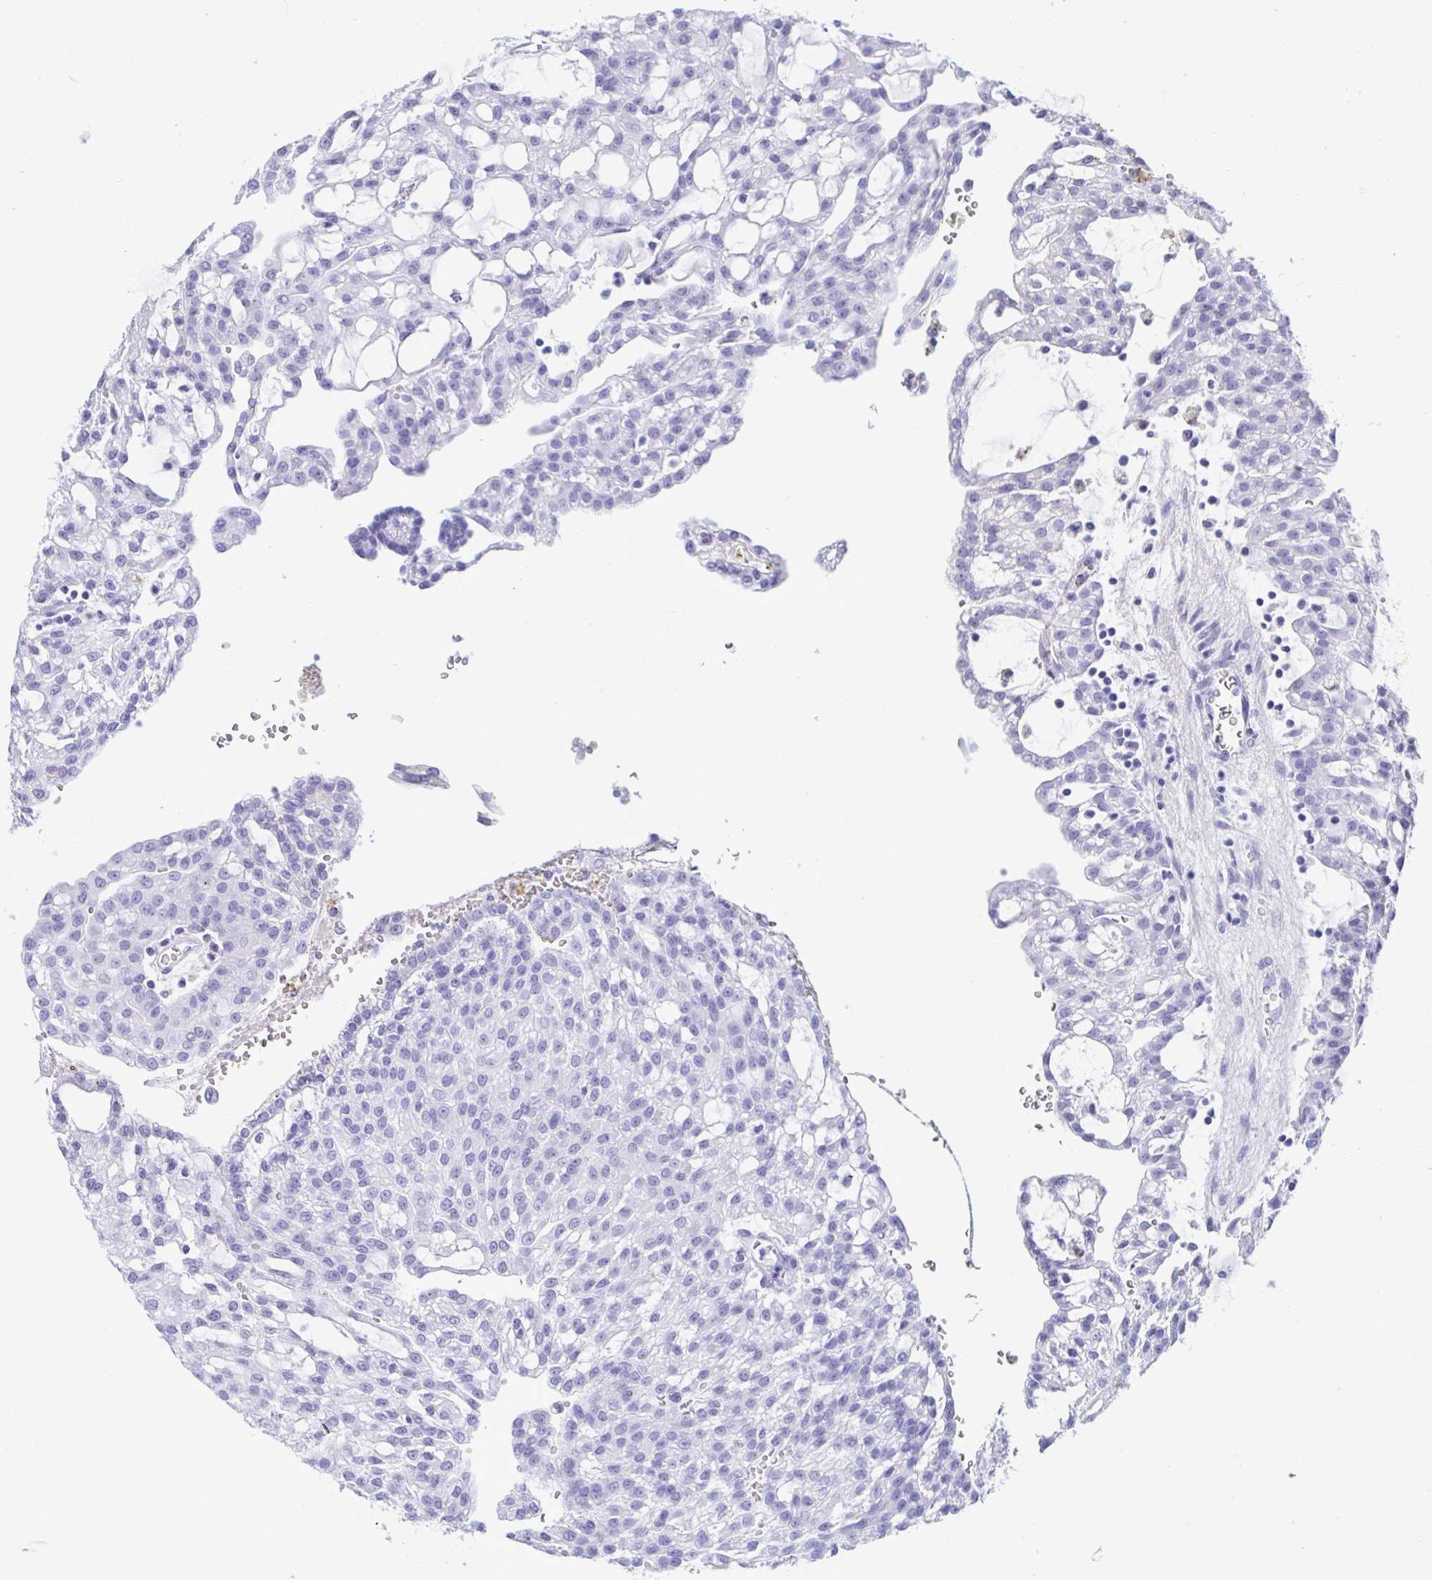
{"staining": {"intensity": "negative", "quantity": "none", "location": "none"}, "tissue": "renal cancer", "cell_type": "Tumor cells", "image_type": "cancer", "snomed": [{"axis": "morphology", "description": "Adenocarcinoma, NOS"}, {"axis": "topography", "description": "Kidney"}], "caption": "High magnification brightfield microscopy of renal cancer stained with DAB (3,3'-diaminobenzidine) (brown) and counterstained with hematoxylin (blue): tumor cells show no significant expression.", "gene": "TMEM35A", "patient": {"sex": "male", "age": 63}}